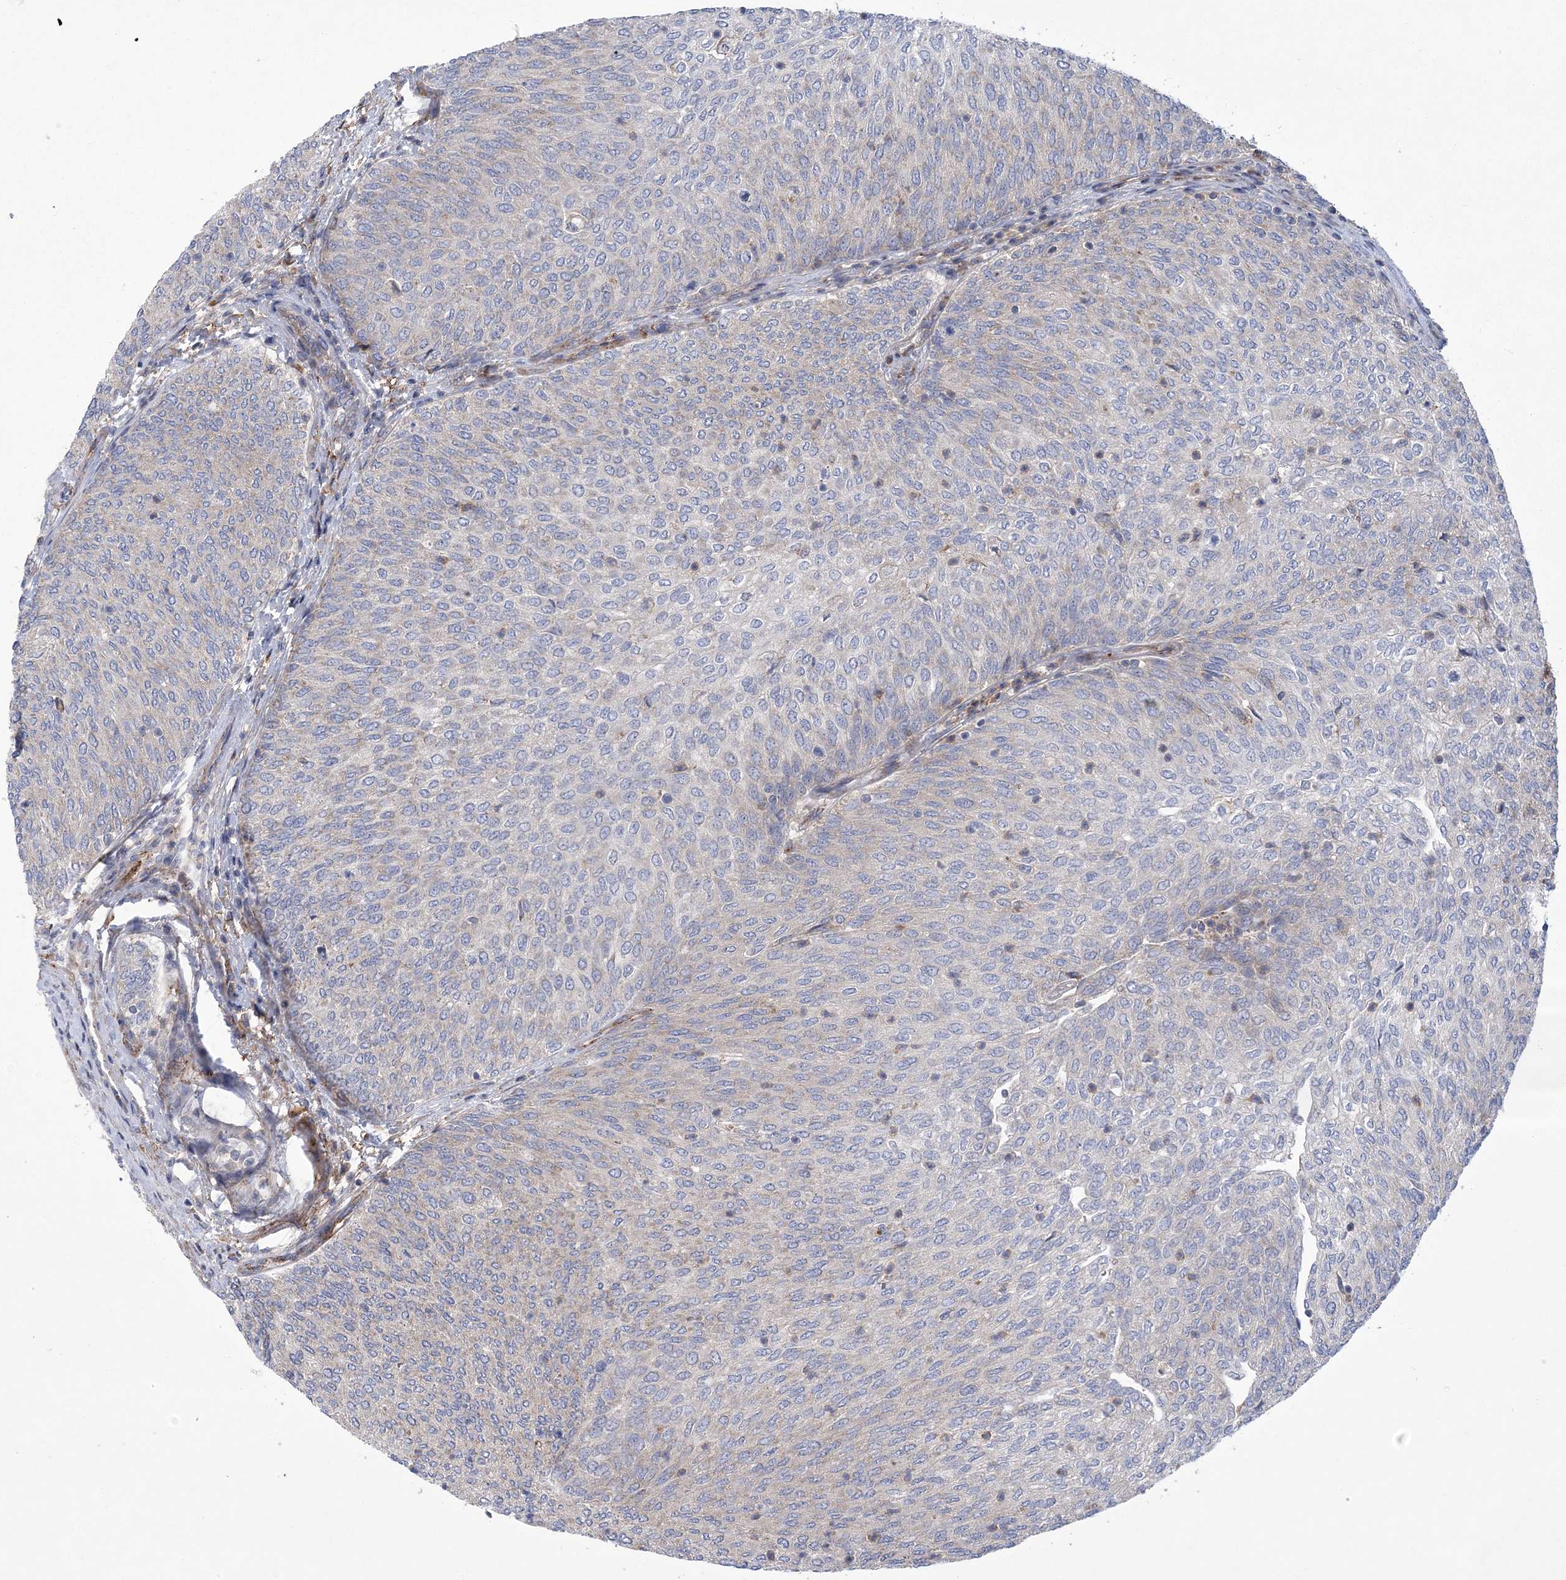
{"staining": {"intensity": "weak", "quantity": "<25%", "location": "cytoplasmic/membranous"}, "tissue": "urothelial cancer", "cell_type": "Tumor cells", "image_type": "cancer", "snomed": [{"axis": "morphology", "description": "Urothelial carcinoma, Low grade"}, {"axis": "topography", "description": "Urinary bladder"}], "caption": "DAB (3,3'-diaminobenzidine) immunohistochemical staining of human urothelial cancer reveals no significant expression in tumor cells.", "gene": "ARSJ", "patient": {"sex": "female", "age": 79}}